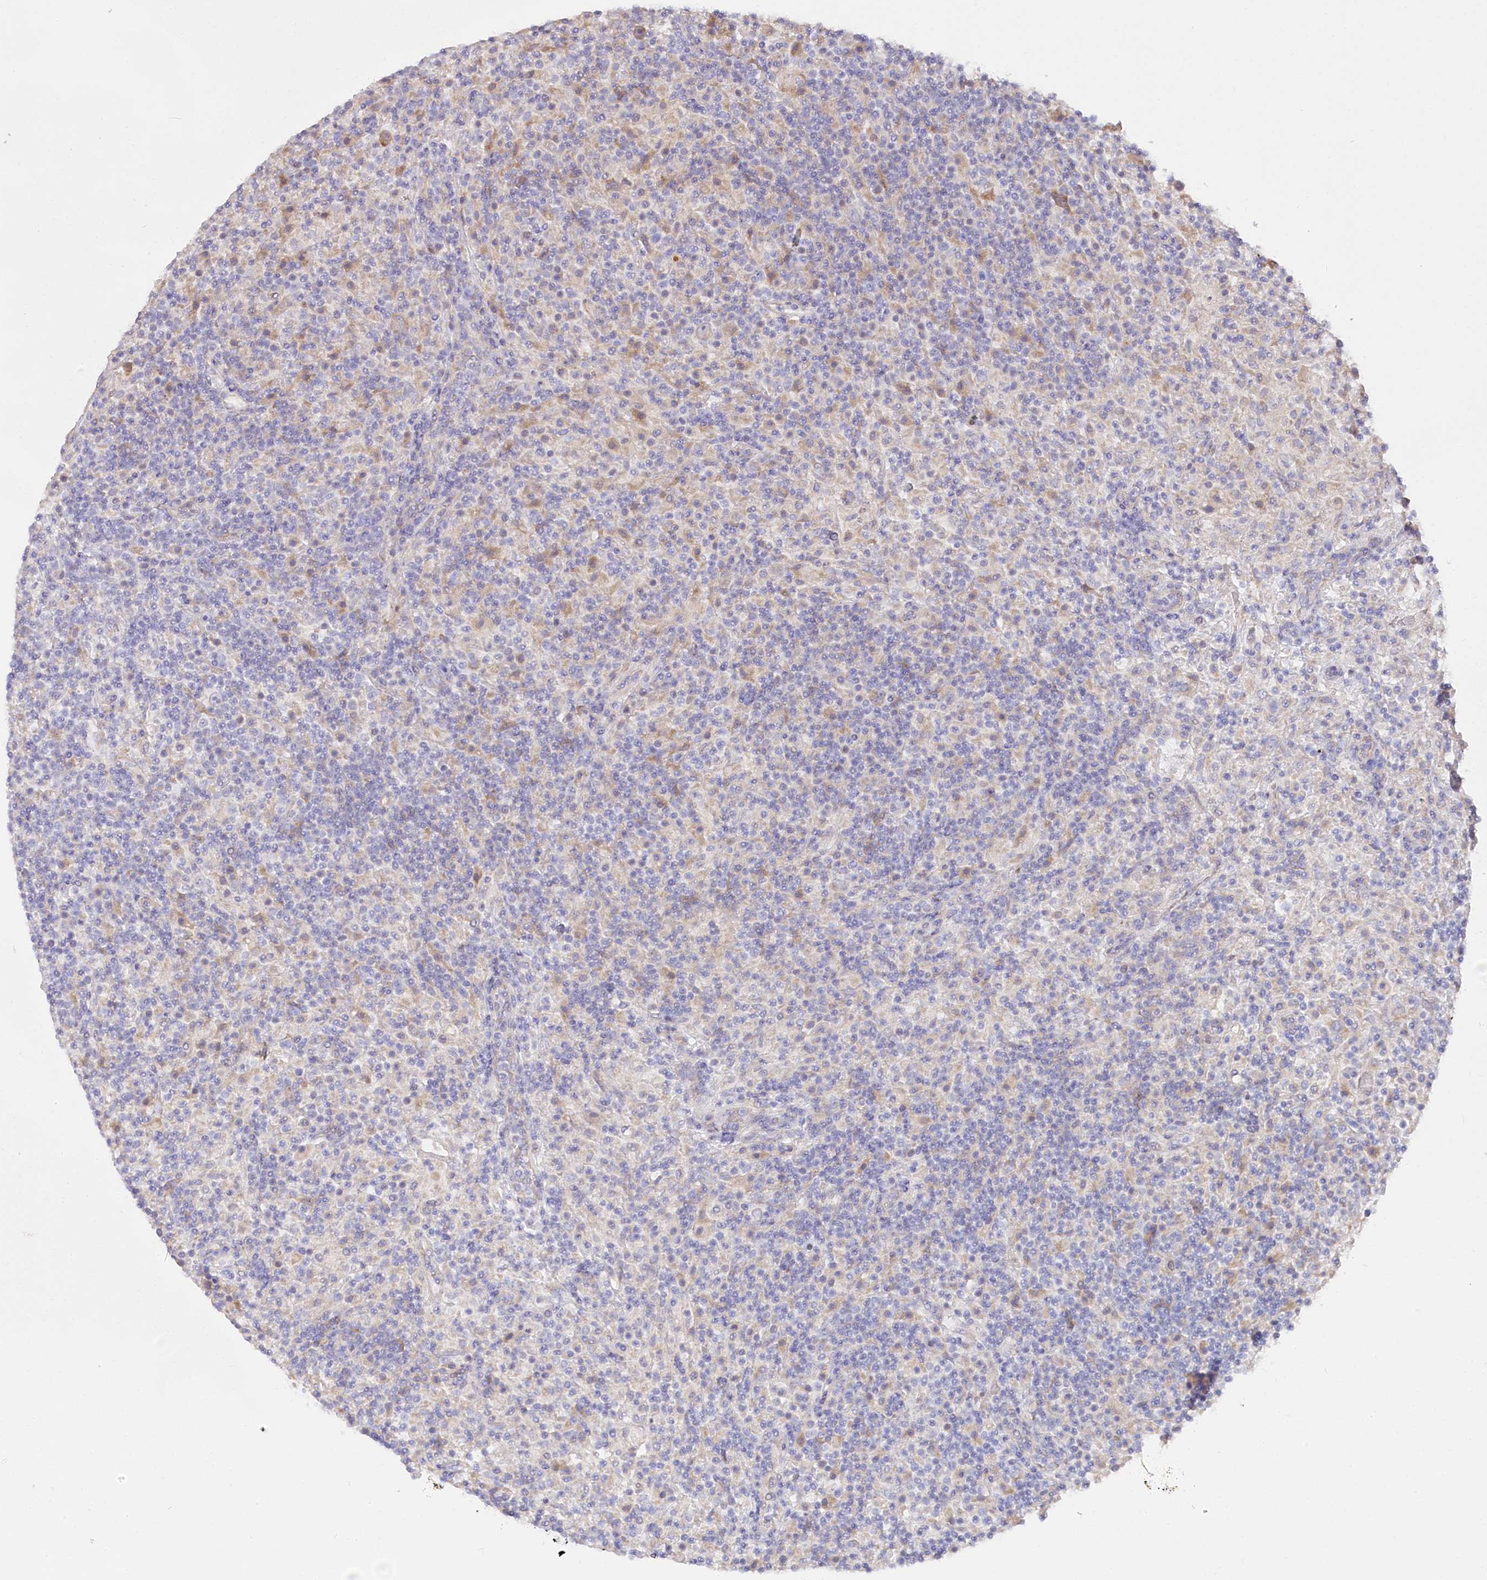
{"staining": {"intensity": "weak", "quantity": "<25%", "location": "cytoplasmic/membranous"}, "tissue": "lymphoma", "cell_type": "Tumor cells", "image_type": "cancer", "snomed": [{"axis": "morphology", "description": "Hodgkin's disease, NOS"}, {"axis": "topography", "description": "Lymph node"}], "caption": "Human Hodgkin's disease stained for a protein using IHC reveals no expression in tumor cells.", "gene": "POGLUT1", "patient": {"sex": "male", "age": 70}}